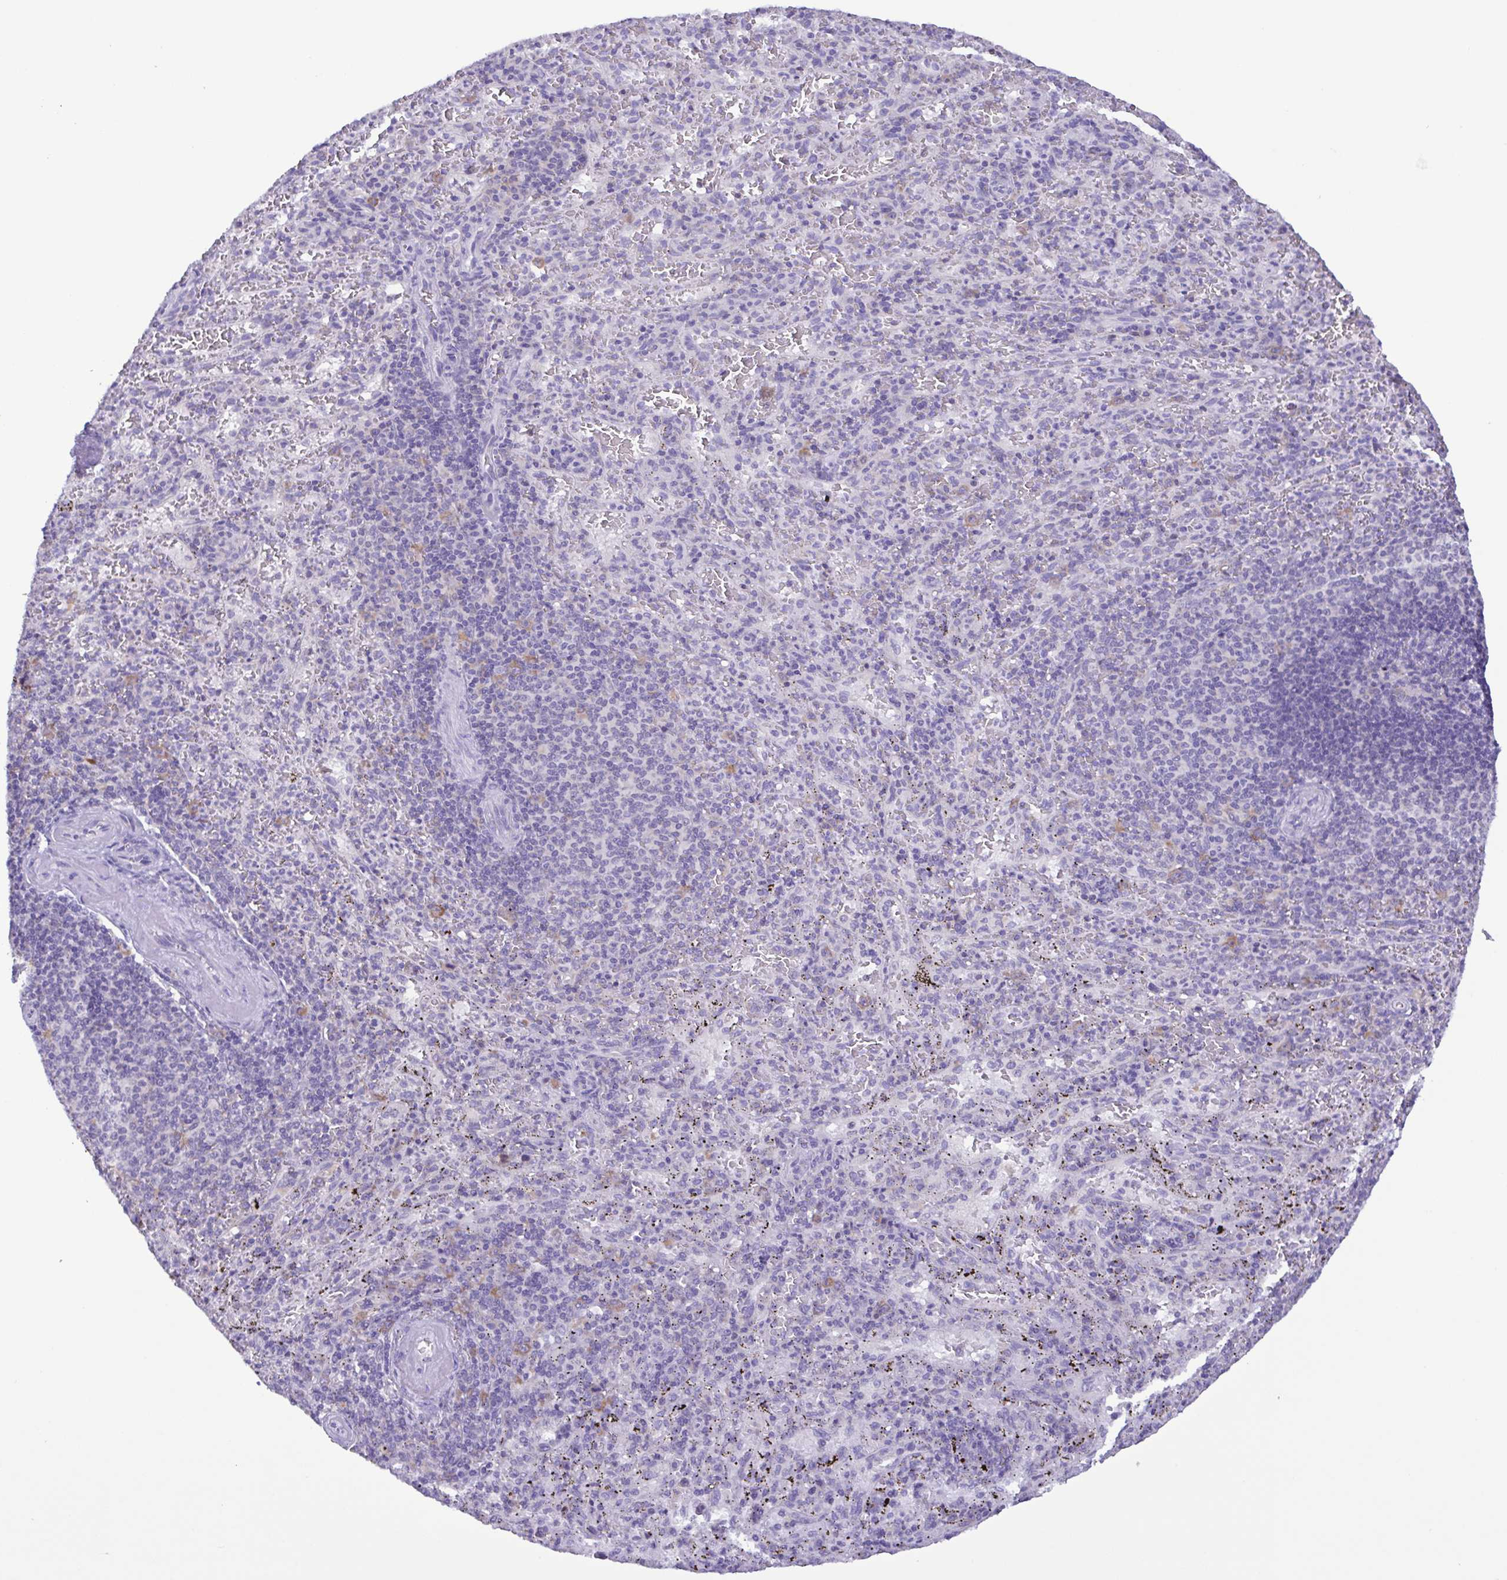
{"staining": {"intensity": "negative", "quantity": "none", "location": "none"}, "tissue": "spleen", "cell_type": "Cells in red pulp", "image_type": "normal", "snomed": [{"axis": "morphology", "description": "Normal tissue, NOS"}, {"axis": "topography", "description": "Spleen"}], "caption": "The image shows no significant positivity in cells in red pulp of spleen. Nuclei are stained in blue.", "gene": "TNNI3", "patient": {"sex": "male", "age": 57}}